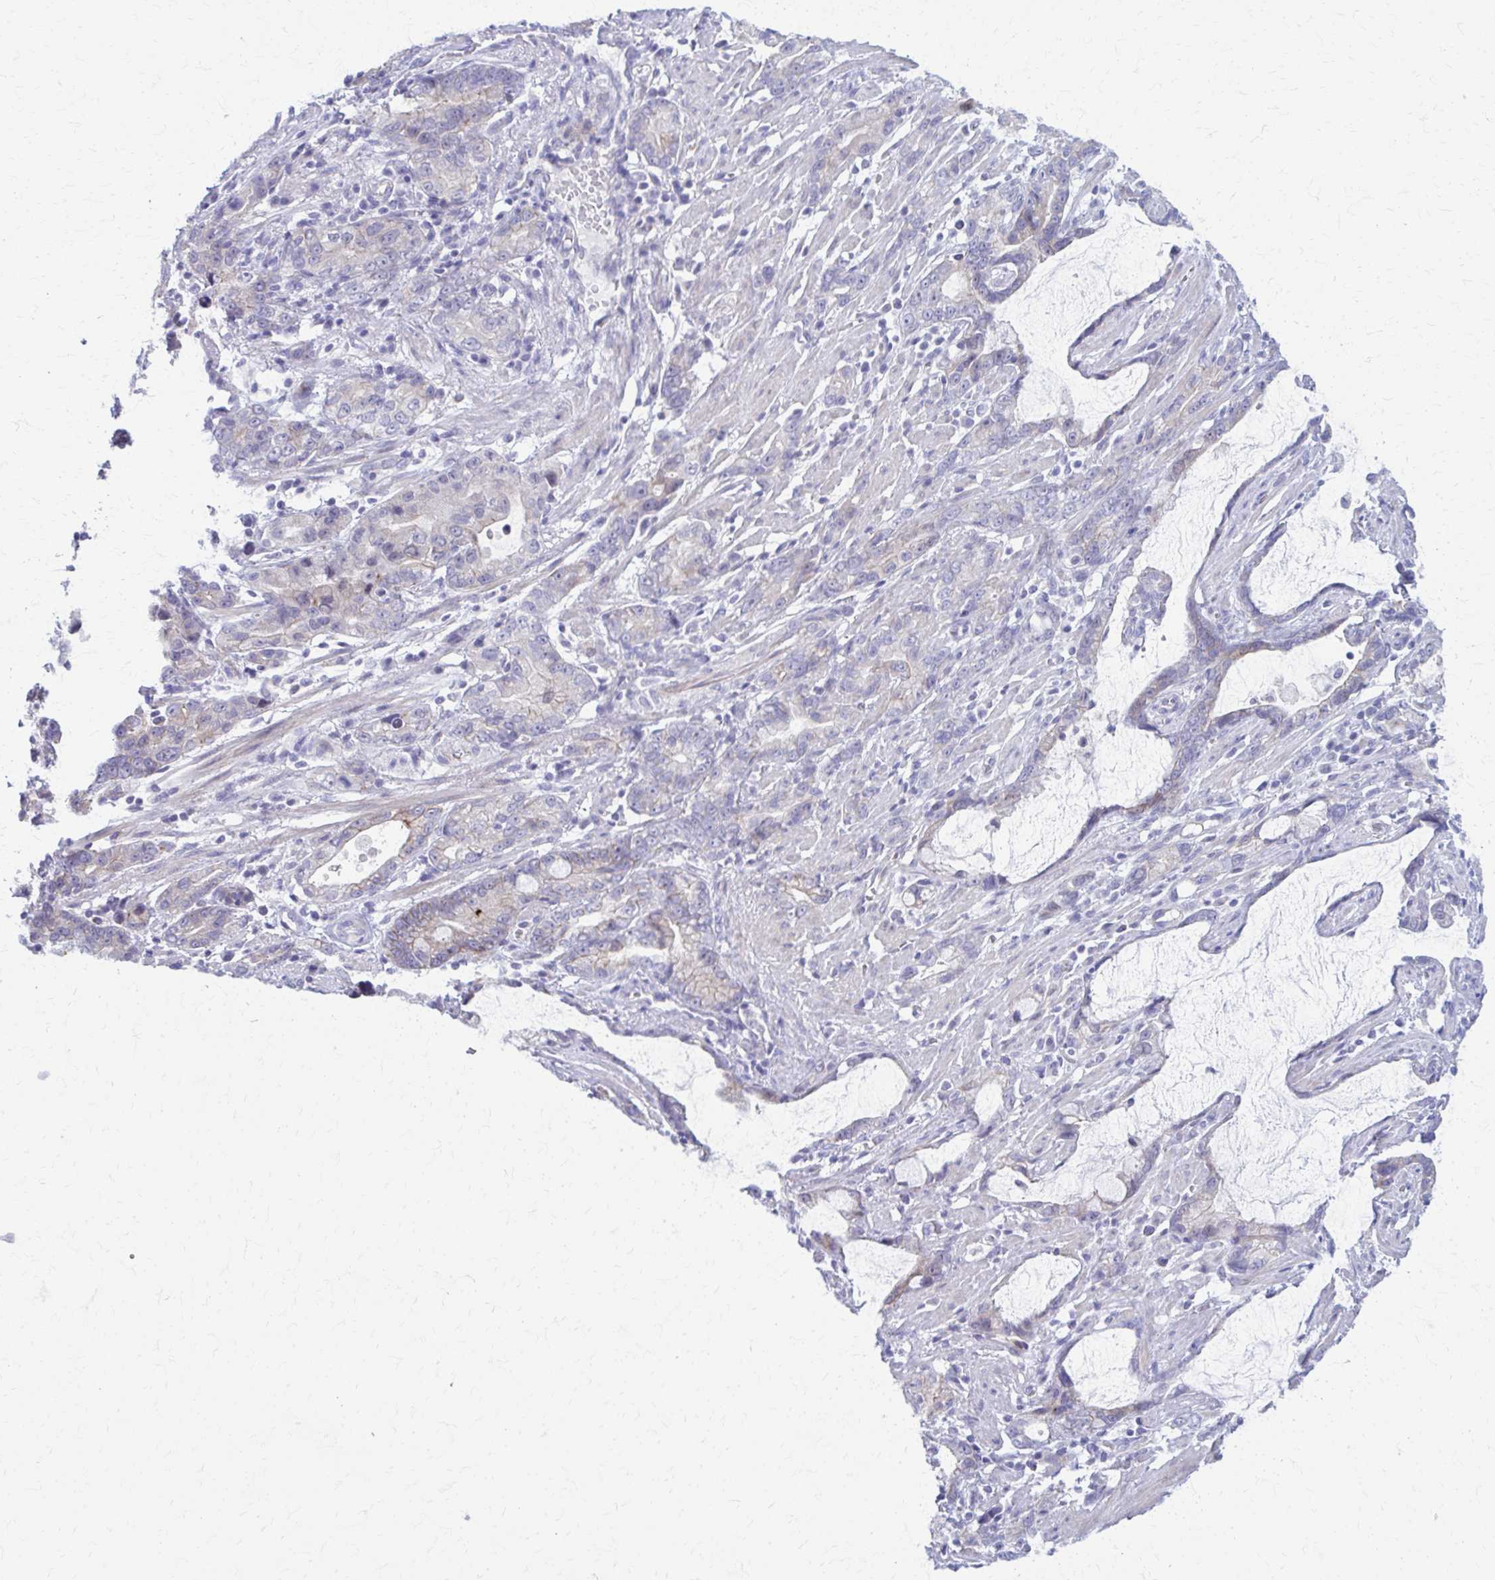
{"staining": {"intensity": "weak", "quantity": "<25%", "location": "cytoplasmic/membranous"}, "tissue": "stomach cancer", "cell_type": "Tumor cells", "image_type": "cancer", "snomed": [{"axis": "morphology", "description": "Adenocarcinoma, NOS"}, {"axis": "topography", "description": "Stomach"}], "caption": "Tumor cells show no significant protein positivity in stomach cancer (adenocarcinoma). (Immunohistochemistry, brightfield microscopy, high magnification).", "gene": "RHOBTB2", "patient": {"sex": "male", "age": 55}}